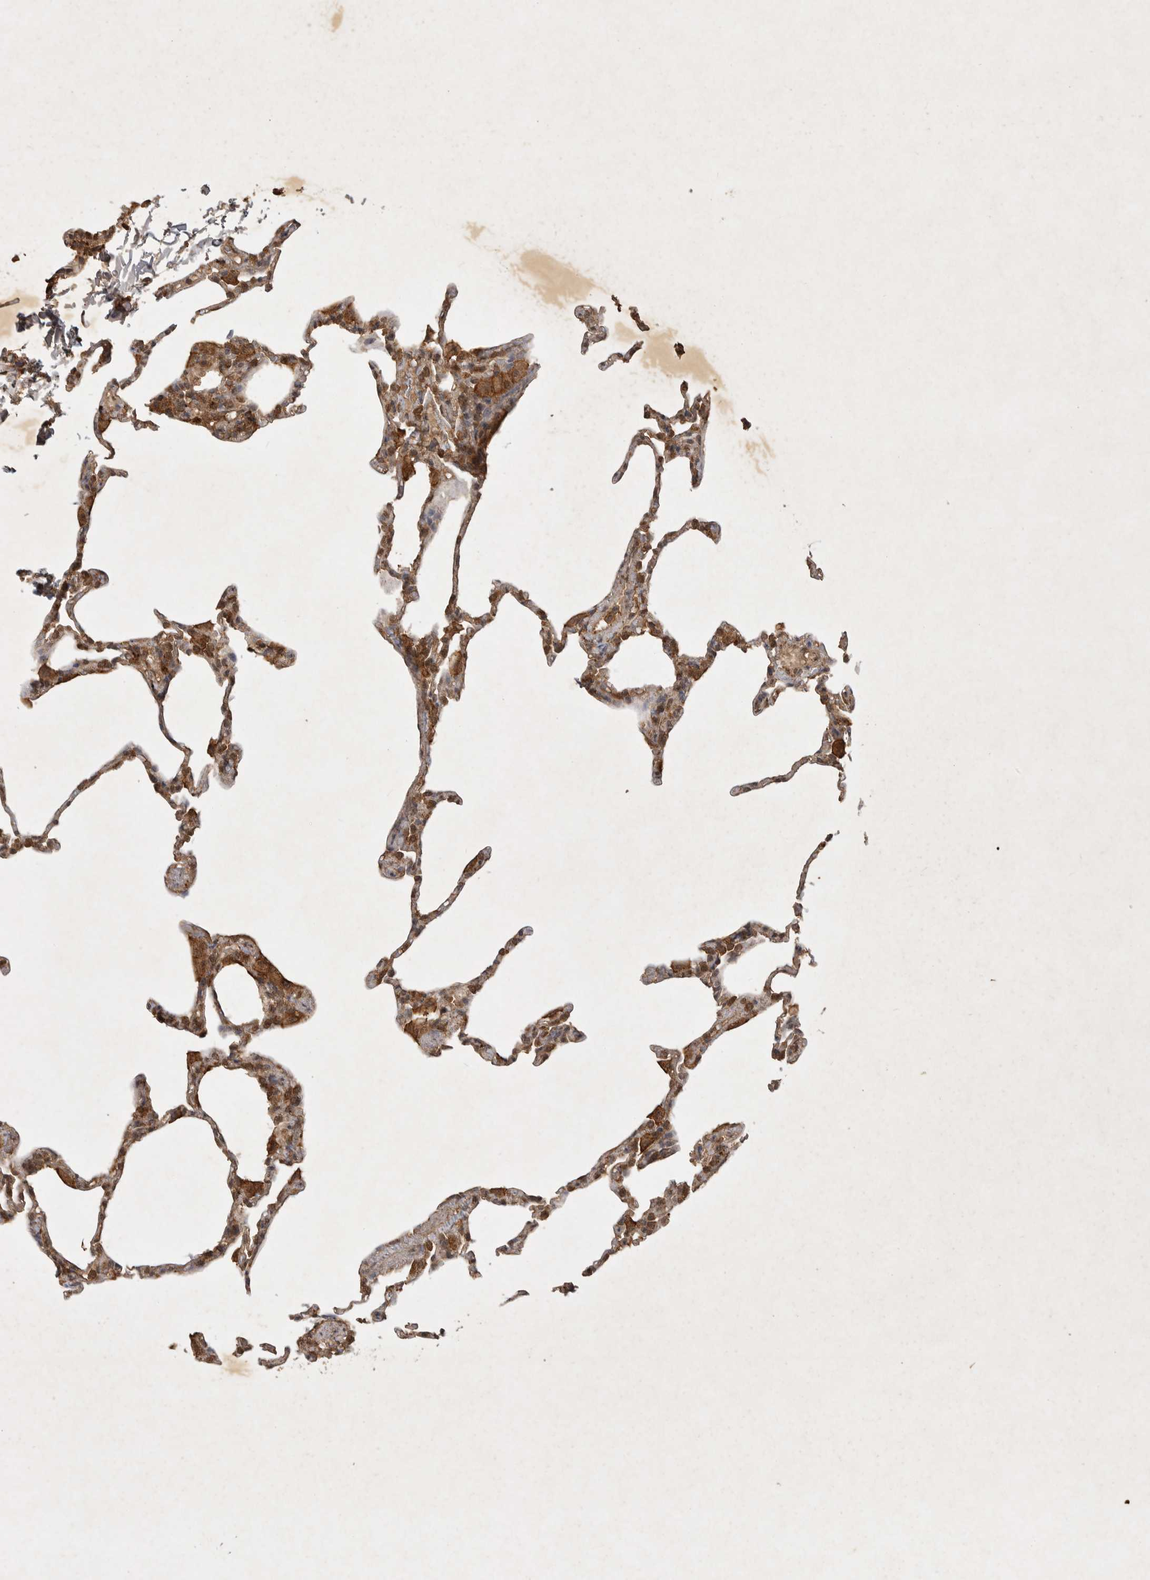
{"staining": {"intensity": "moderate", "quantity": ">75%", "location": "cytoplasmic/membranous"}, "tissue": "lung", "cell_type": "Alveolar cells", "image_type": "normal", "snomed": [{"axis": "morphology", "description": "Normal tissue, NOS"}, {"axis": "topography", "description": "Lung"}], "caption": "This is a photomicrograph of IHC staining of normal lung, which shows moderate expression in the cytoplasmic/membranous of alveolar cells.", "gene": "ICOSLG", "patient": {"sex": "male", "age": 20}}